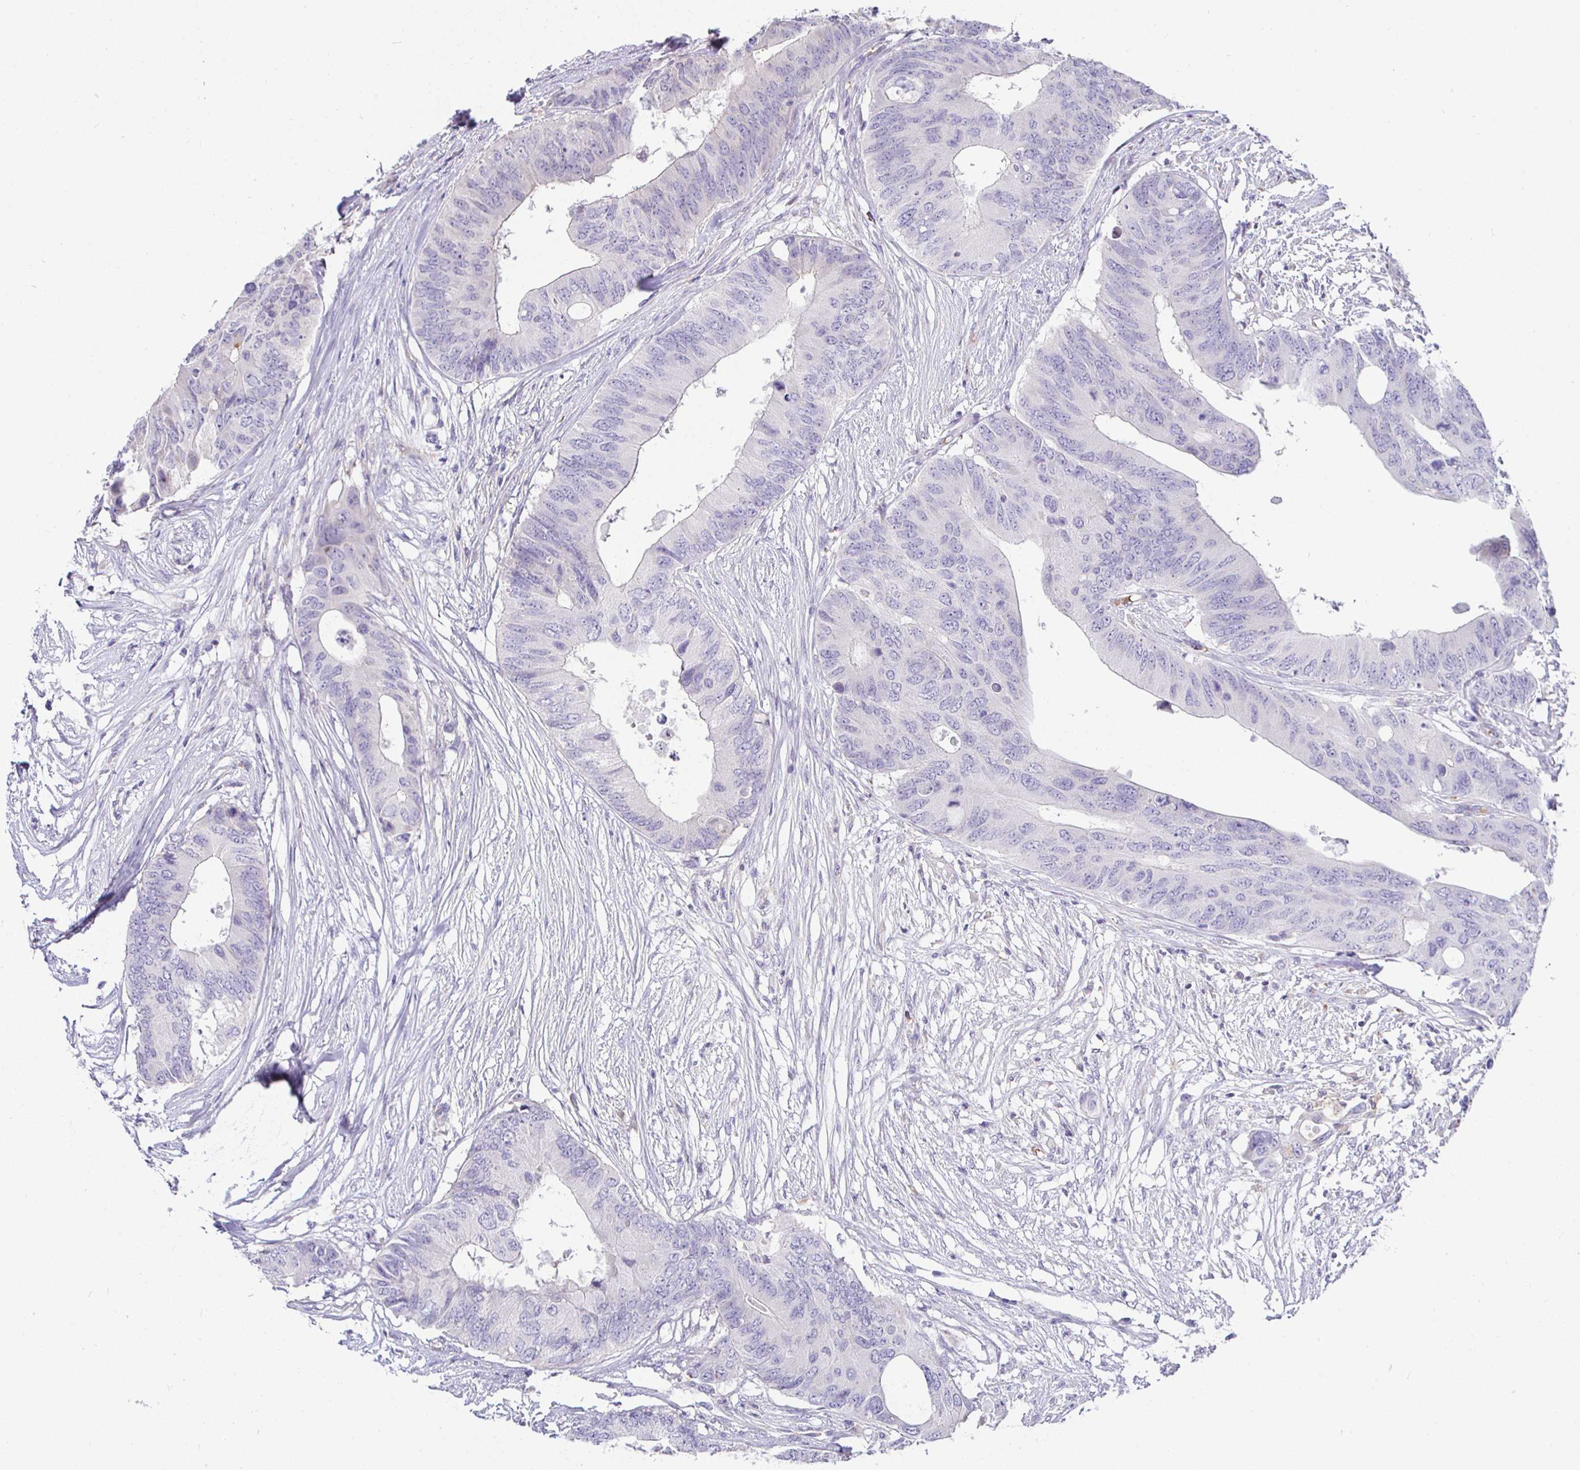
{"staining": {"intensity": "negative", "quantity": "none", "location": "none"}, "tissue": "colorectal cancer", "cell_type": "Tumor cells", "image_type": "cancer", "snomed": [{"axis": "morphology", "description": "Adenocarcinoma, NOS"}, {"axis": "topography", "description": "Colon"}], "caption": "Human colorectal cancer stained for a protein using immunohistochemistry exhibits no expression in tumor cells.", "gene": "SIRPA", "patient": {"sex": "male", "age": 71}}